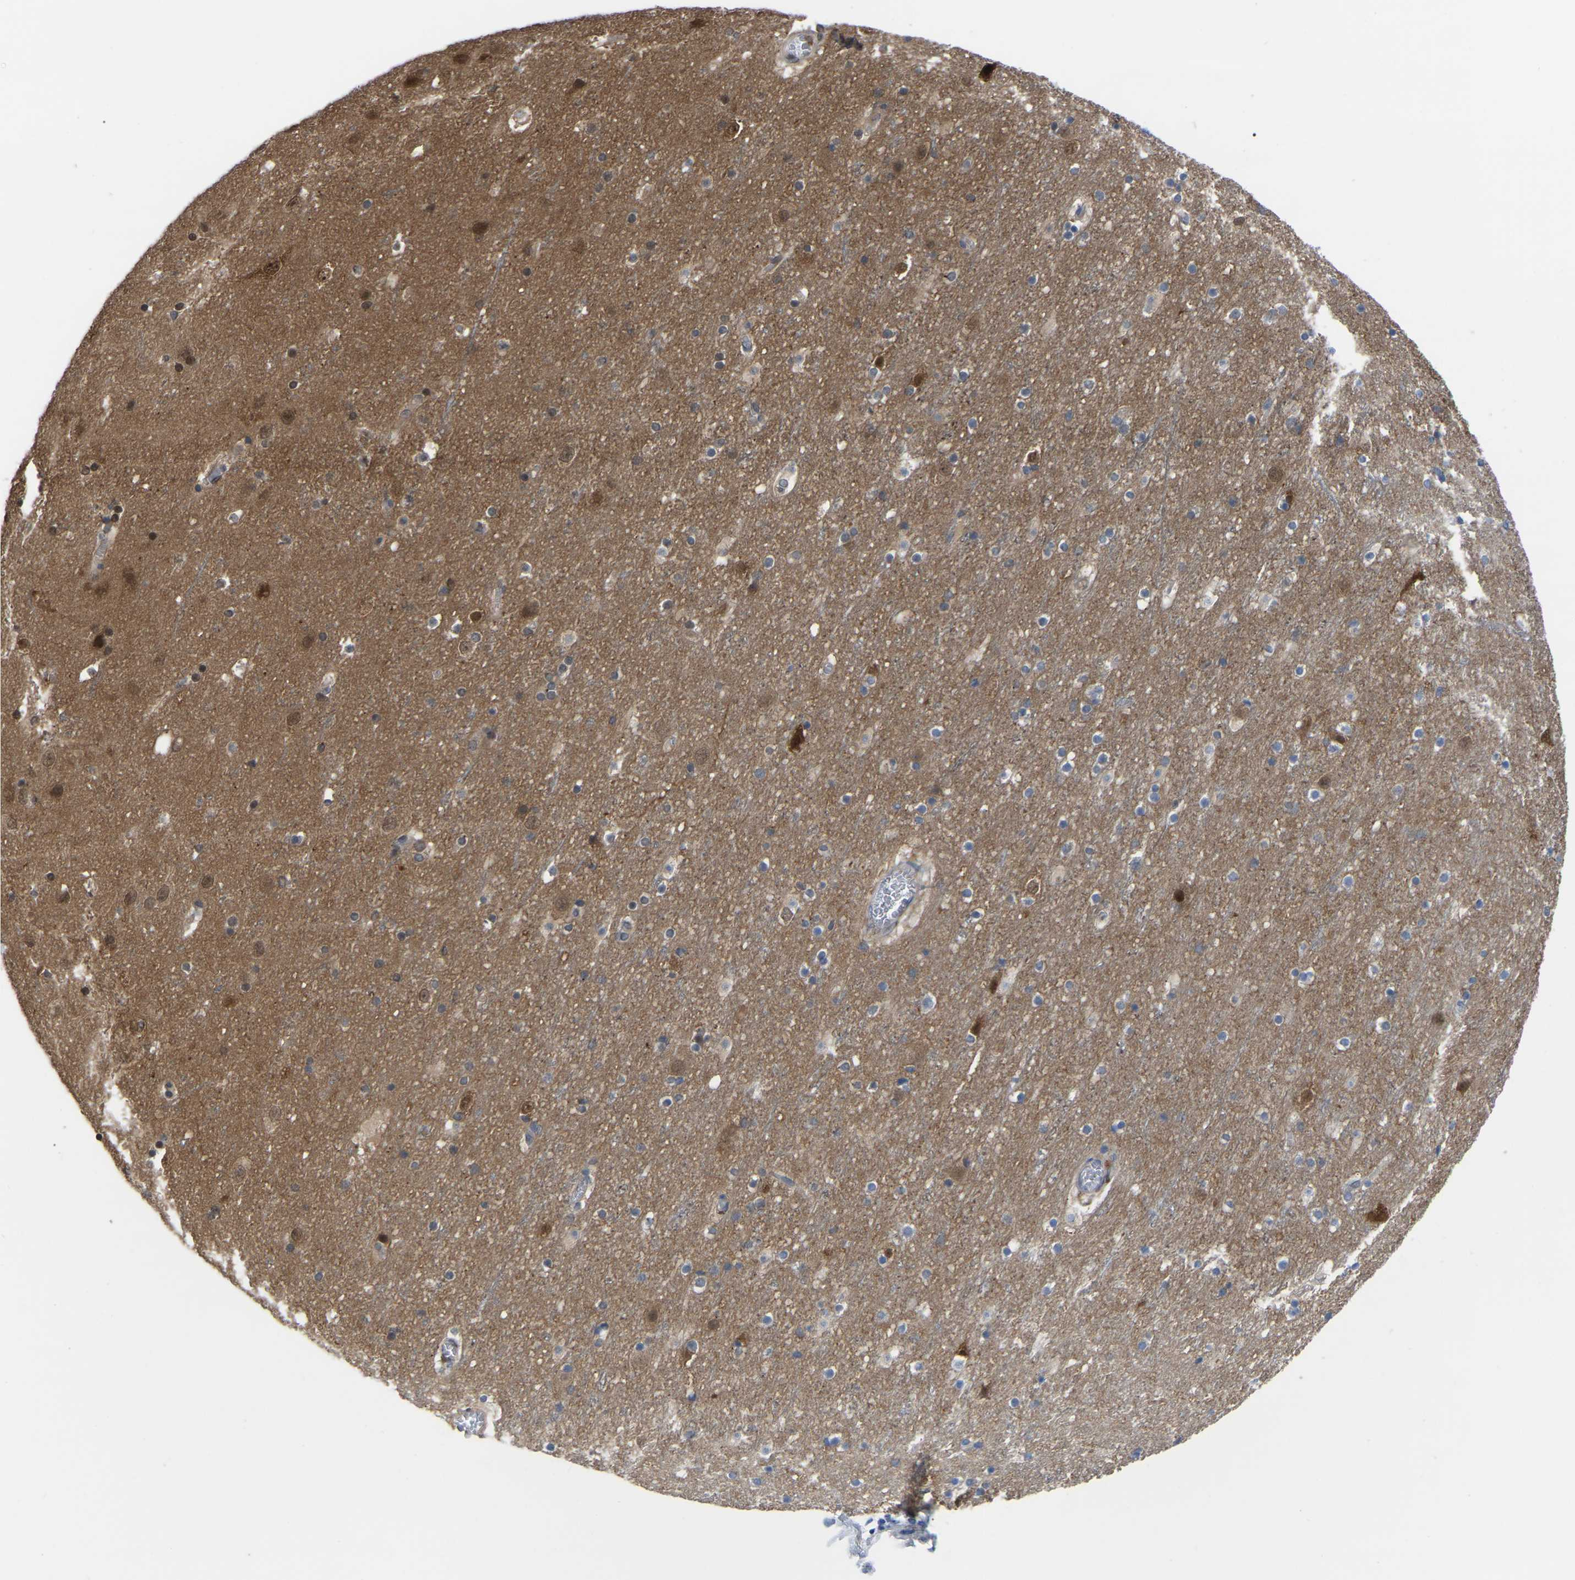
{"staining": {"intensity": "negative", "quantity": "none", "location": "none"}, "tissue": "cerebral cortex", "cell_type": "Endothelial cells", "image_type": "normal", "snomed": [{"axis": "morphology", "description": "Normal tissue, NOS"}, {"axis": "topography", "description": "Cerebral cortex"}], "caption": "An image of cerebral cortex stained for a protein displays no brown staining in endothelial cells.", "gene": "CIT", "patient": {"sex": "male", "age": 45}}